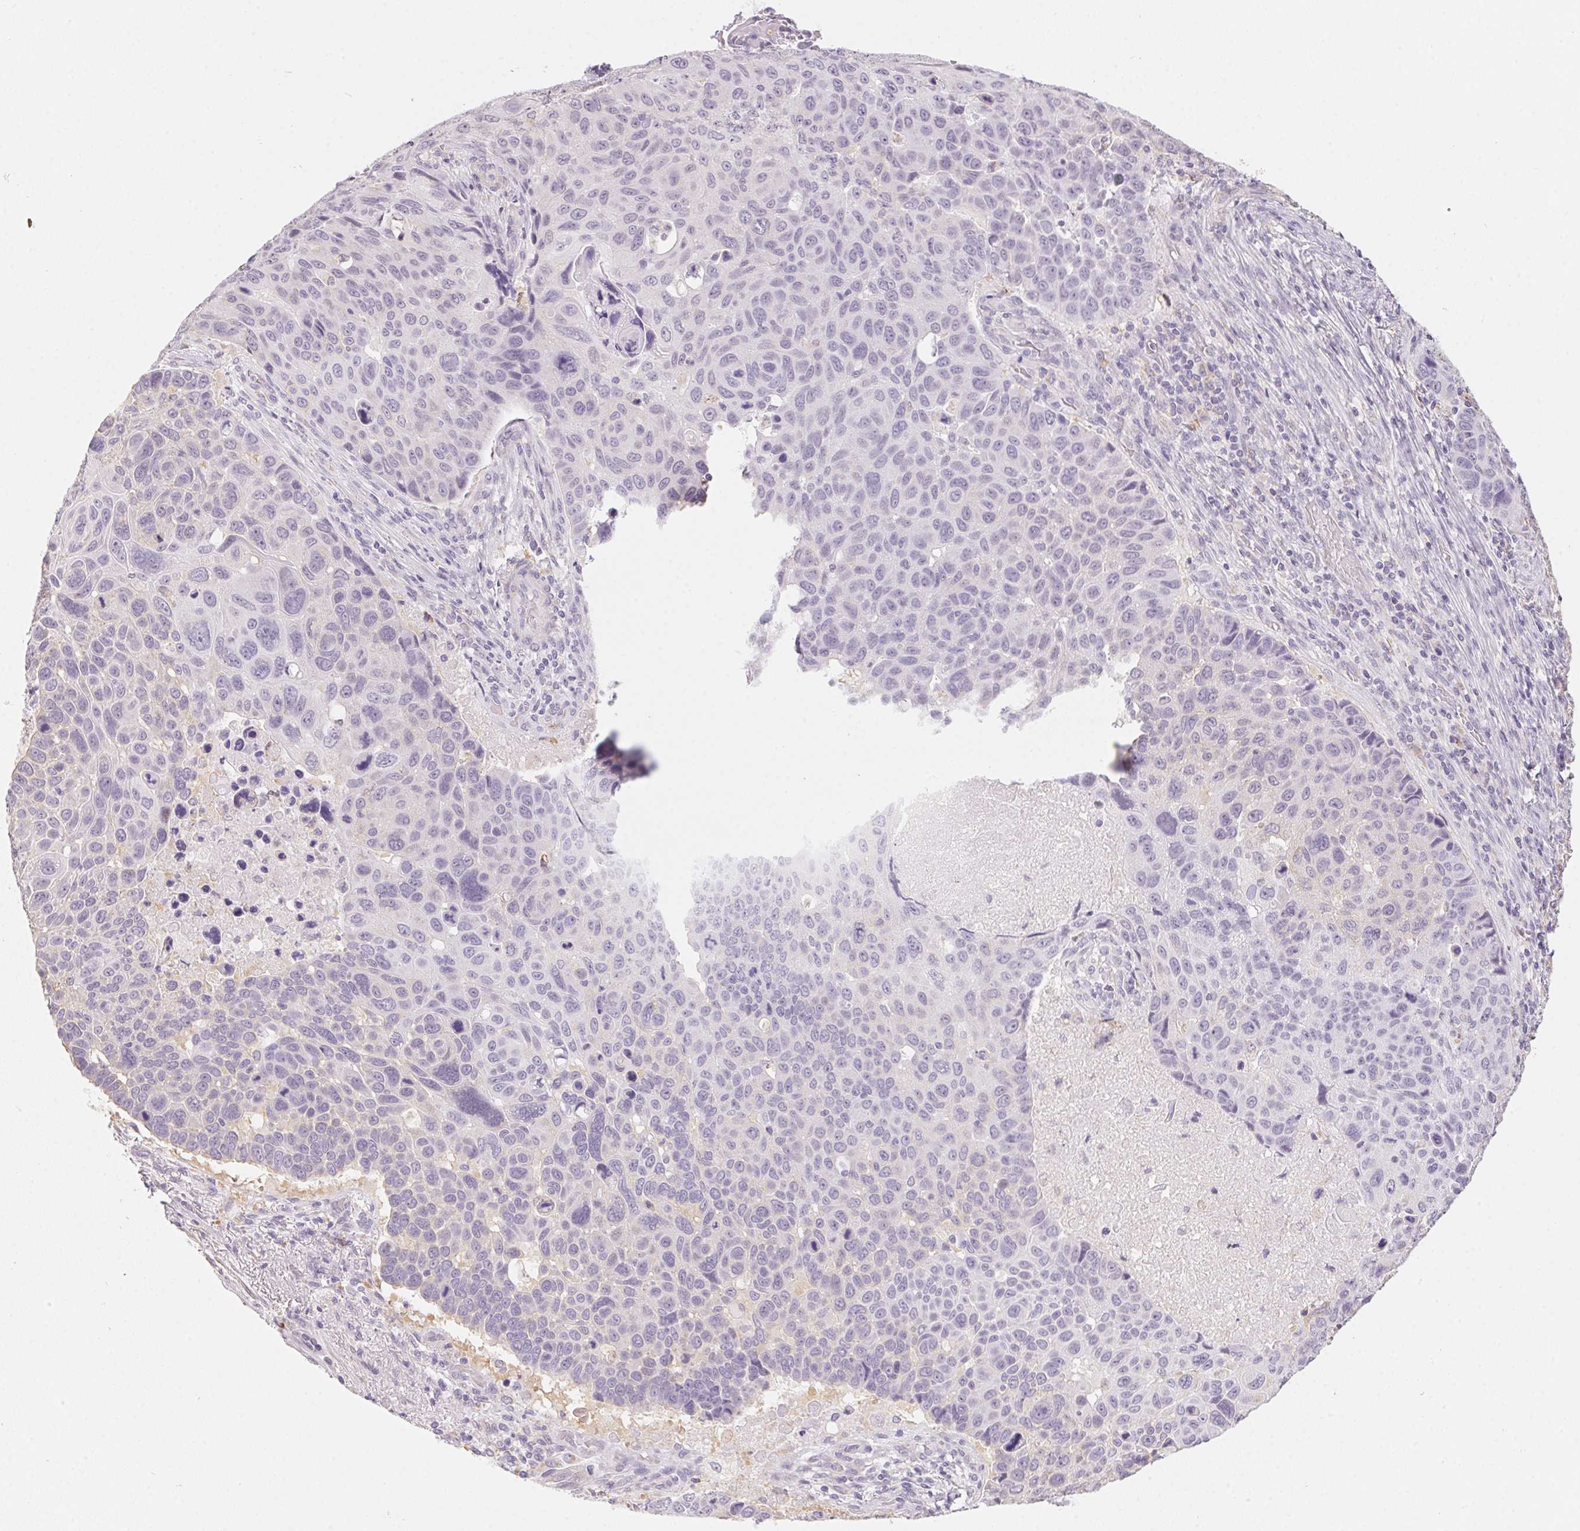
{"staining": {"intensity": "negative", "quantity": "none", "location": "none"}, "tissue": "lung cancer", "cell_type": "Tumor cells", "image_type": "cancer", "snomed": [{"axis": "morphology", "description": "Squamous cell carcinoma, NOS"}, {"axis": "topography", "description": "Lung"}], "caption": "An immunohistochemistry image of lung squamous cell carcinoma is shown. There is no staining in tumor cells of lung squamous cell carcinoma.", "gene": "PRPH", "patient": {"sex": "male", "age": 68}}